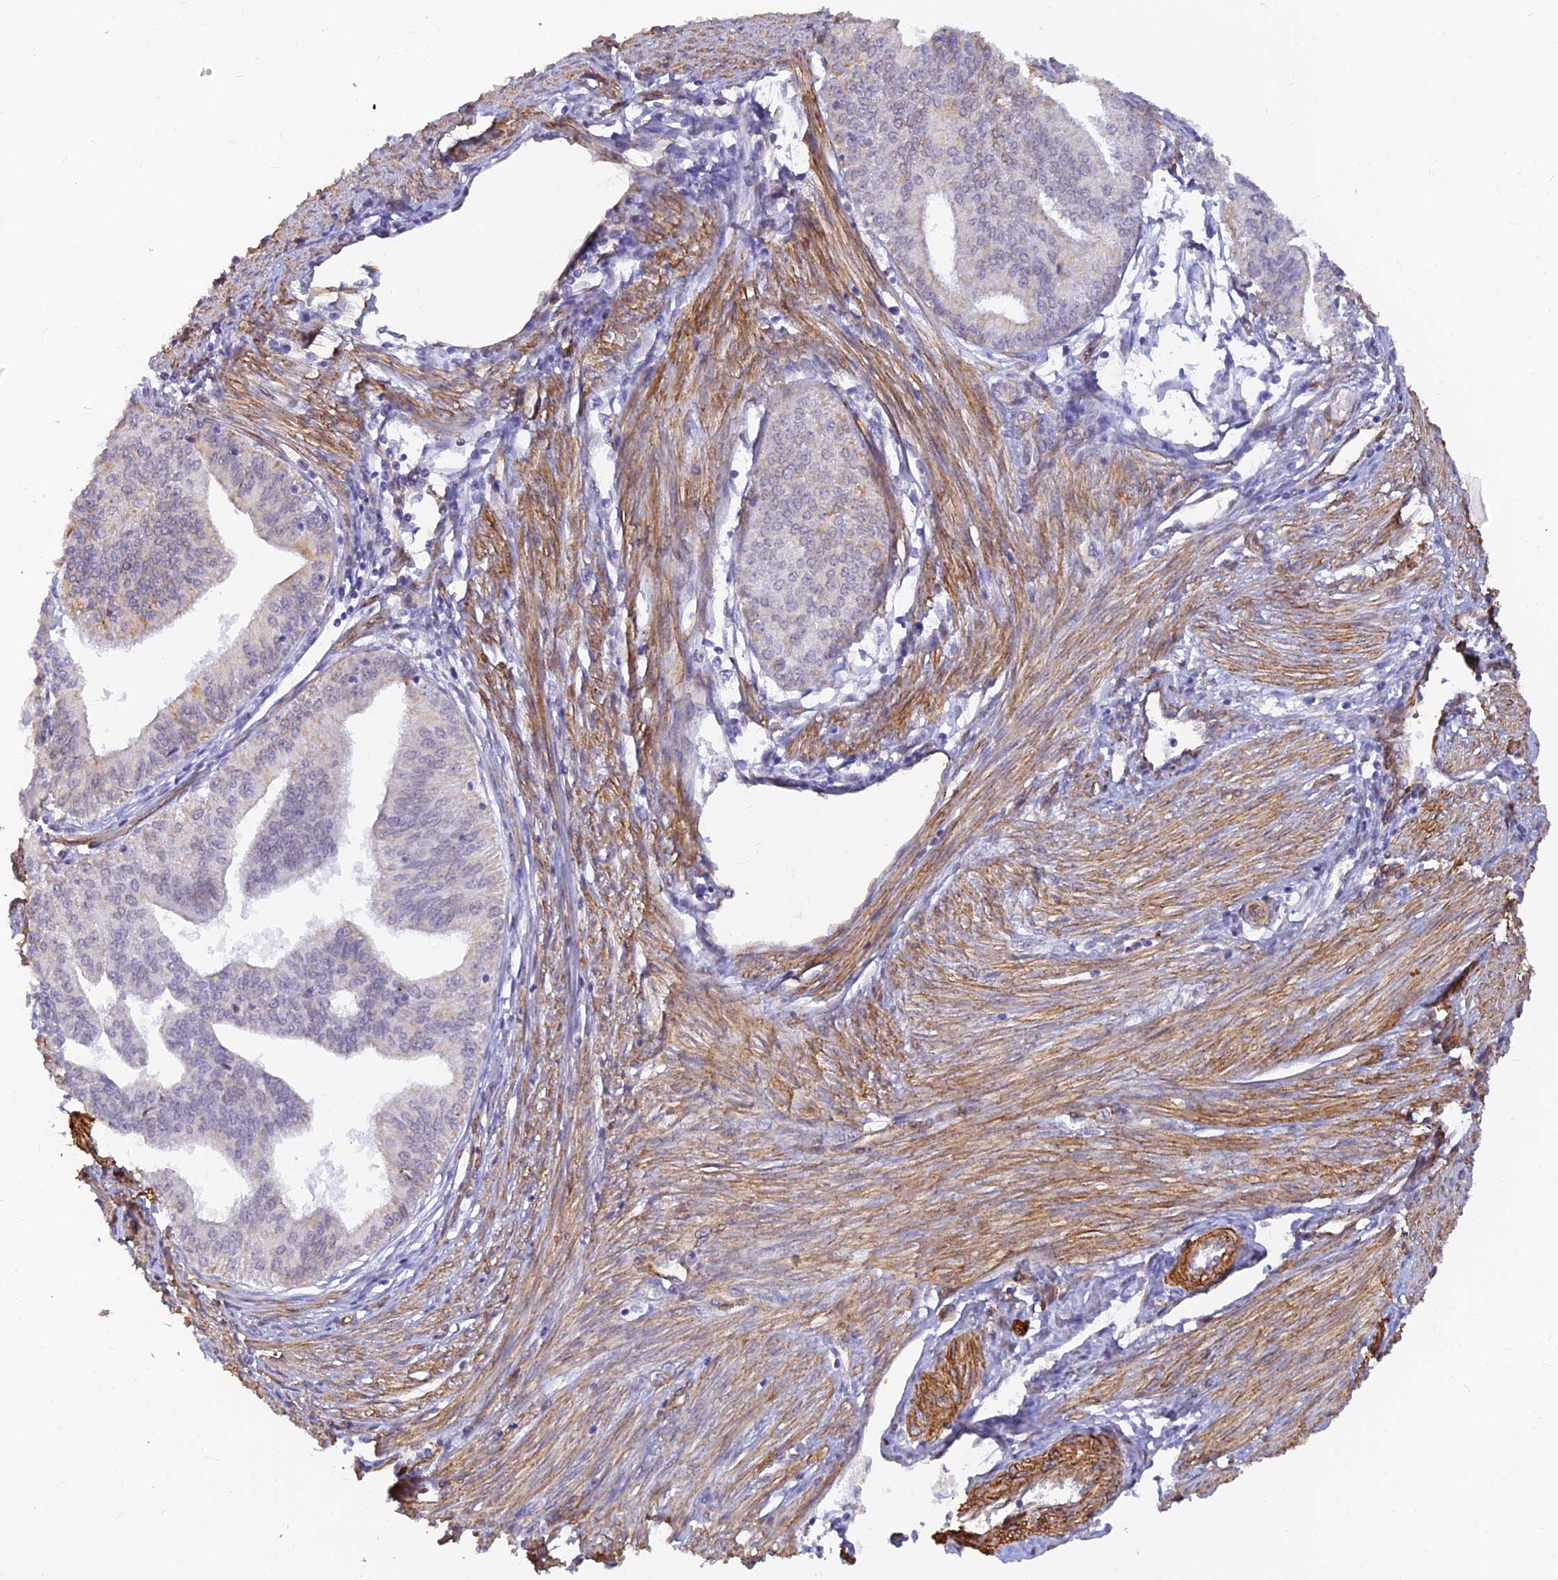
{"staining": {"intensity": "weak", "quantity": "<25%", "location": "cytoplasmic/membranous"}, "tissue": "endometrial cancer", "cell_type": "Tumor cells", "image_type": "cancer", "snomed": [{"axis": "morphology", "description": "Adenocarcinoma, NOS"}, {"axis": "topography", "description": "Endometrium"}], "caption": "IHC micrograph of neoplastic tissue: adenocarcinoma (endometrial) stained with DAB exhibits no significant protein positivity in tumor cells.", "gene": "ALDH1L2", "patient": {"sex": "female", "age": 50}}